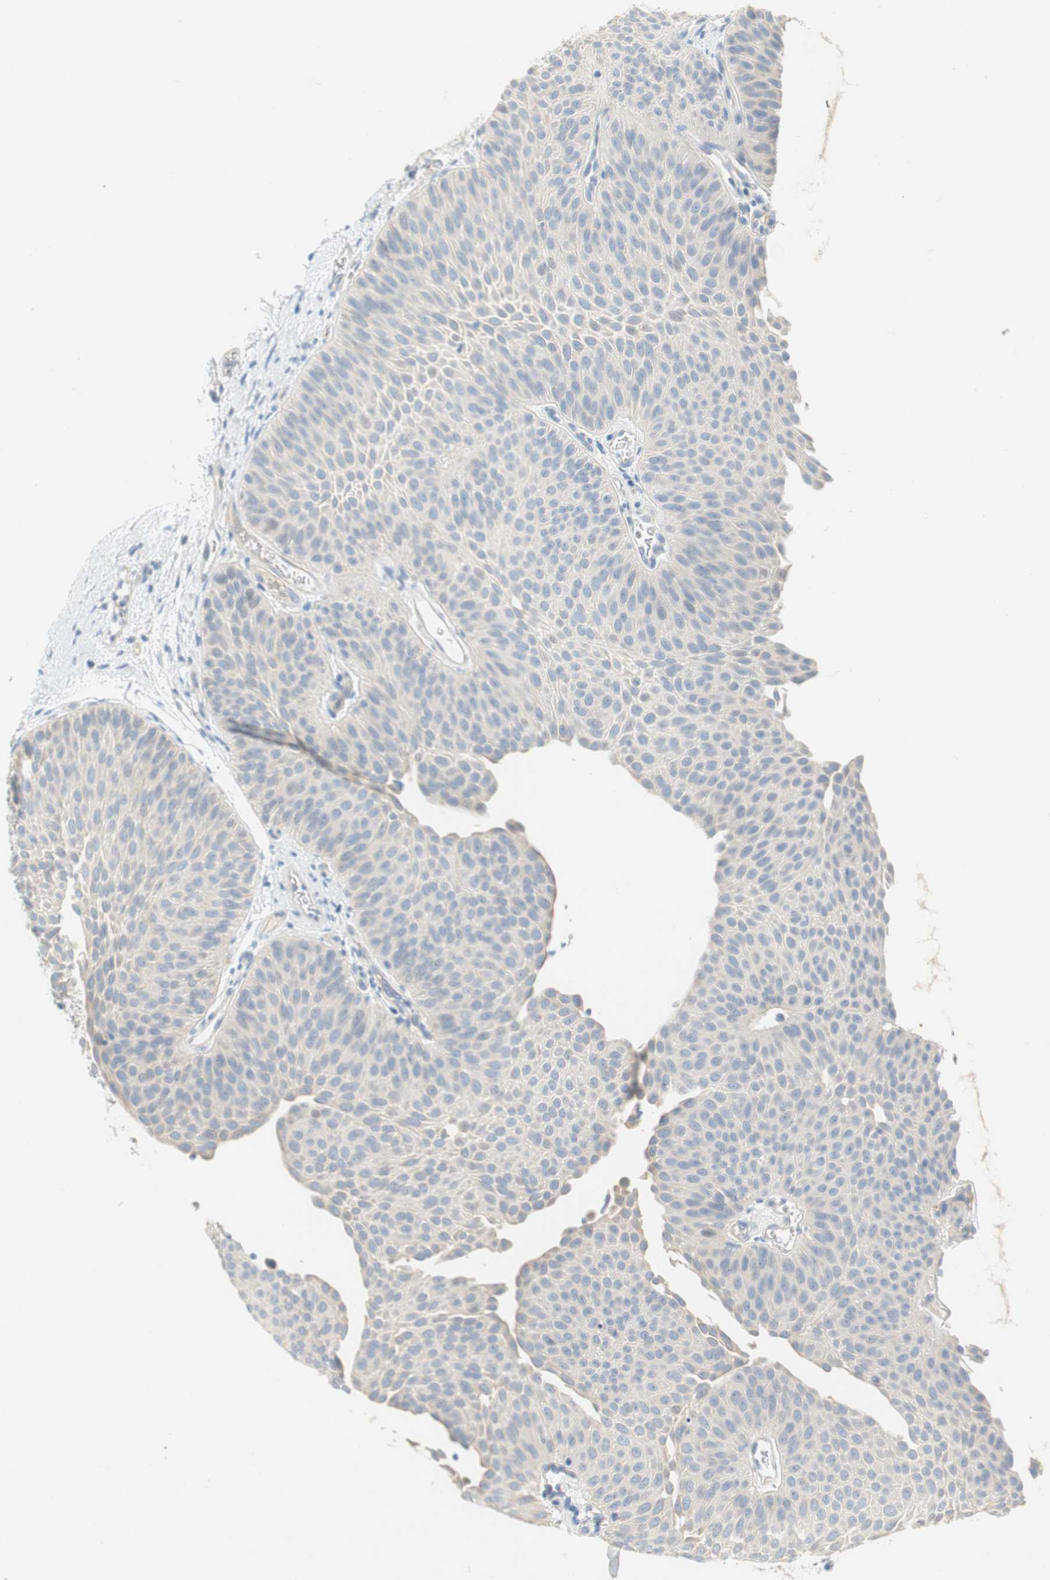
{"staining": {"intensity": "negative", "quantity": "none", "location": "none"}, "tissue": "urothelial cancer", "cell_type": "Tumor cells", "image_type": "cancer", "snomed": [{"axis": "morphology", "description": "Urothelial carcinoma, Low grade"}, {"axis": "topography", "description": "Urinary bladder"}], "caption": "Immunohistochemistry image of neoplastic tissue: human urothelial cancer stained with DAB (3,3'-diaminobenzidine) reveals no significant protein positivity in tumor cells.", "gene": "CCM2L", "patient": {"sex": "female", "age": 60}}